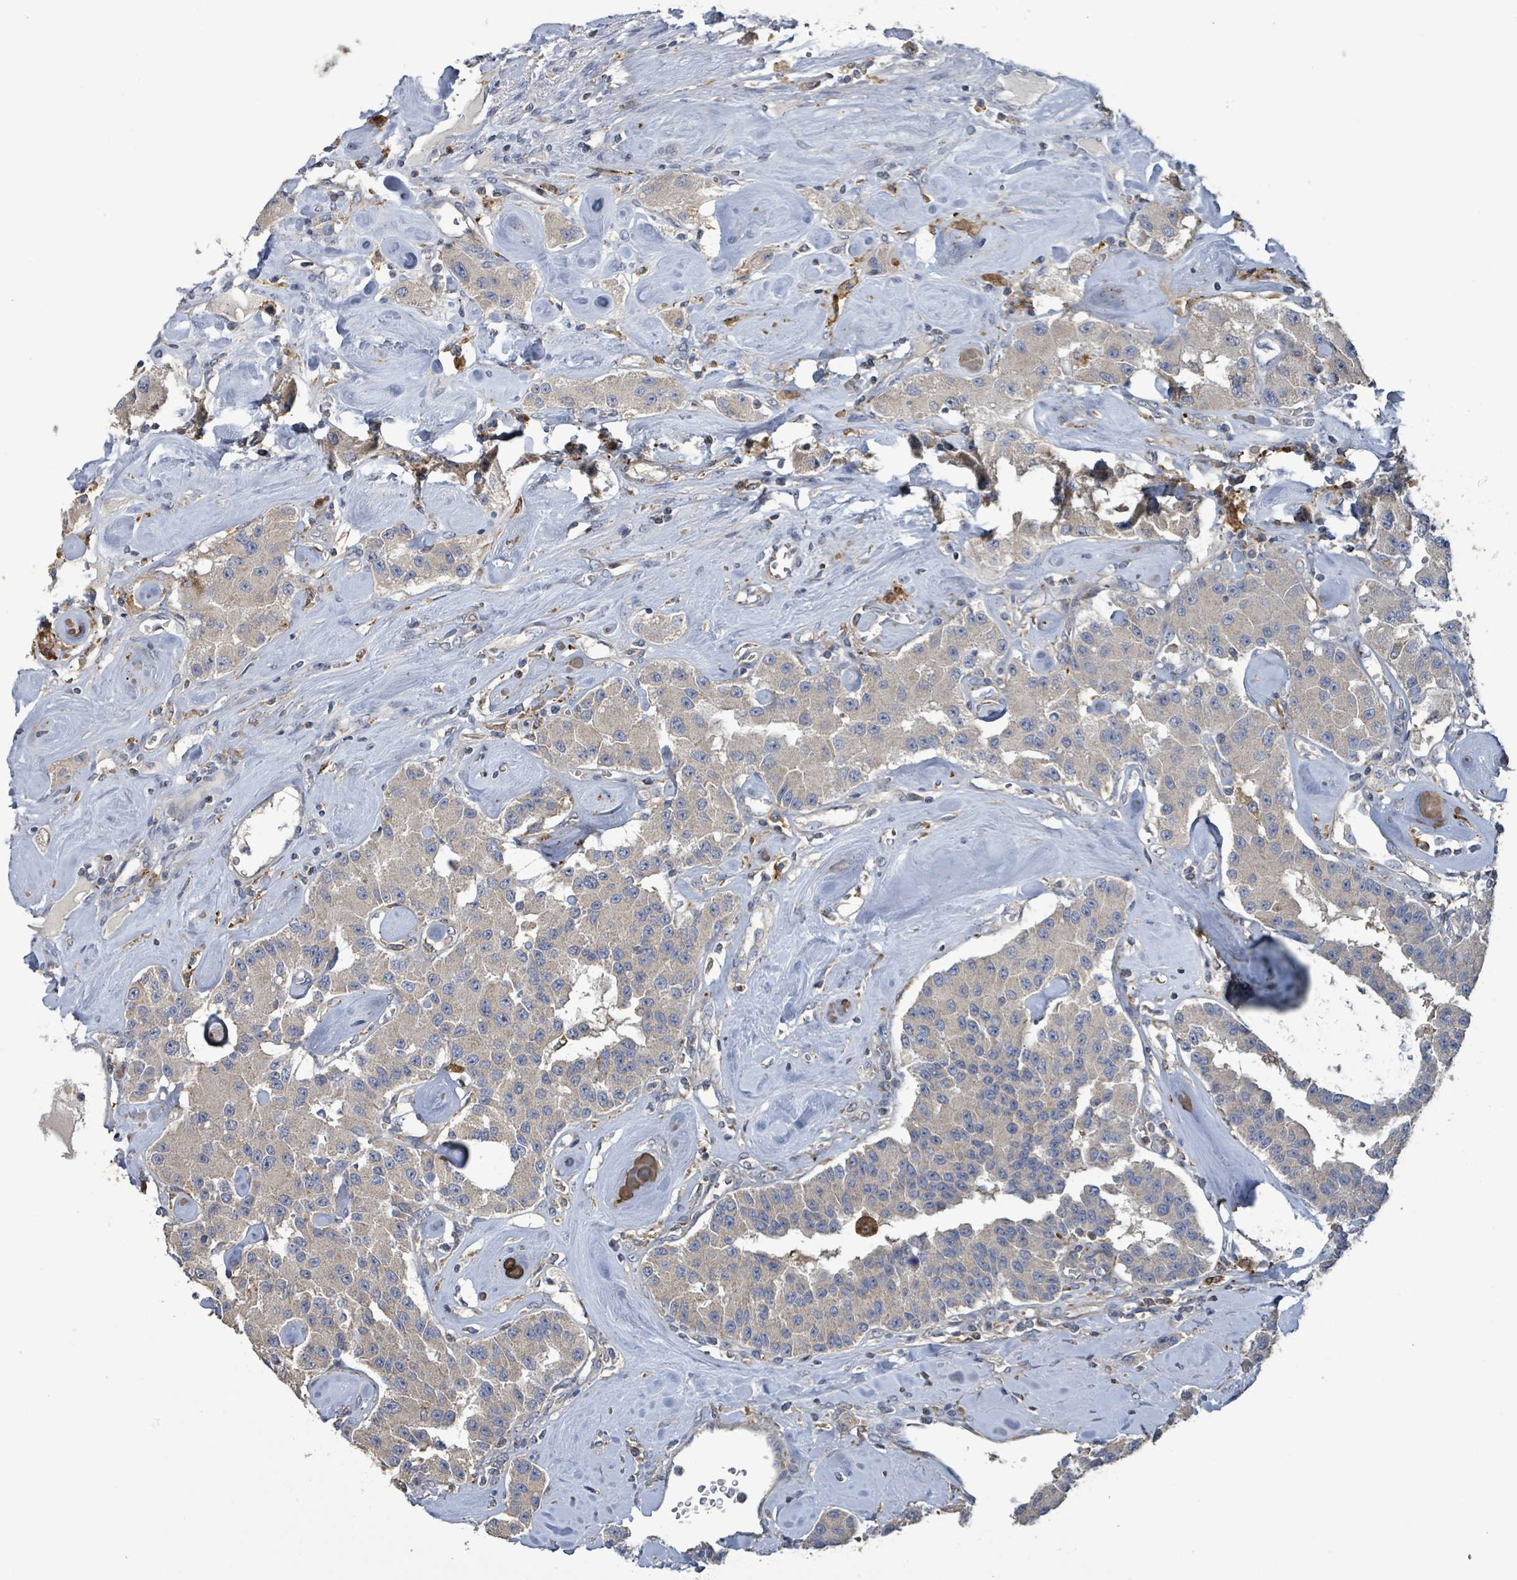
{"staining": {"intensity": "weak", "quantity": ">75%", "location": "cytoplasmic/membranous"}, "tissue": "carcinoid", "cell_type": "Tumor cells", "image_type": "cancer", "snomed": [{"axis": "morphology", "description": "Carcinoid, malignant, NOS"}, {"axis": "topography", "description": "Pancreas"}], "caption": "Weak cytoplasmic/membranous positivity is appreciated in about >75% of tumor cells in carcinoid.", "gene": "PLAAT1", "patient": {"sex": "male", "age": 41}}